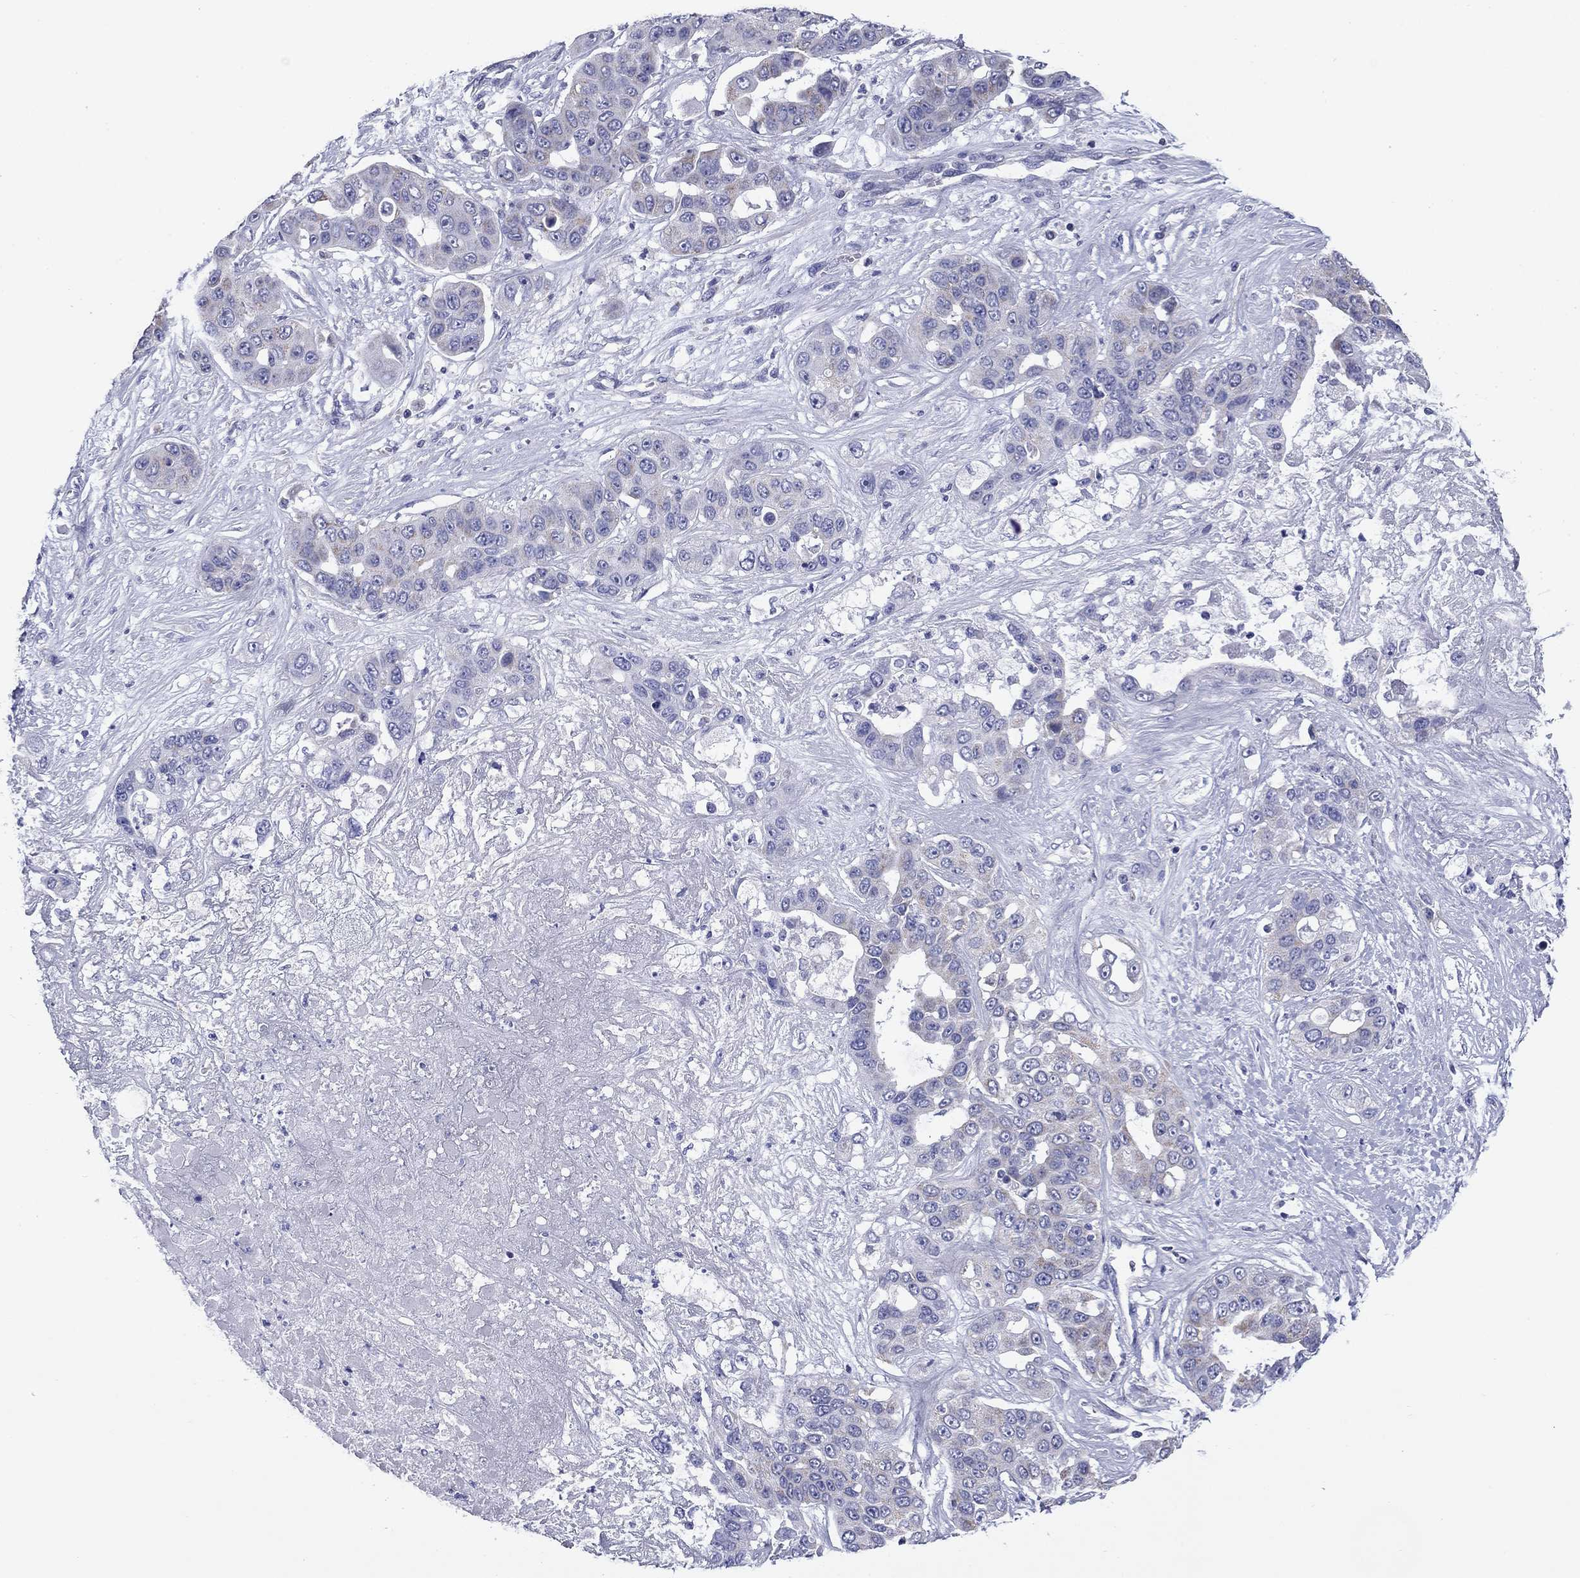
{"staining": {"intensity": "weak", "quantity": "<25%", "location": "cytoplasmic/membranous"}, "tissue": "liver cancer", "cell_type": "Tumor cells", "image_type": "cancer", "snomed": [{"axis": "morphology", "description": "Cholangiocarcinoma"}, {"axis": "topography", "description": "Liver"}], "caption": "IHC micrograph of neoplastic tissue: cholangiocarcinoma (liver) stained with DAB exhibits no significant protein positivity in tumor cells.", "gene": "ACADSB", "patient": {"sex": "female", "age": 52}}